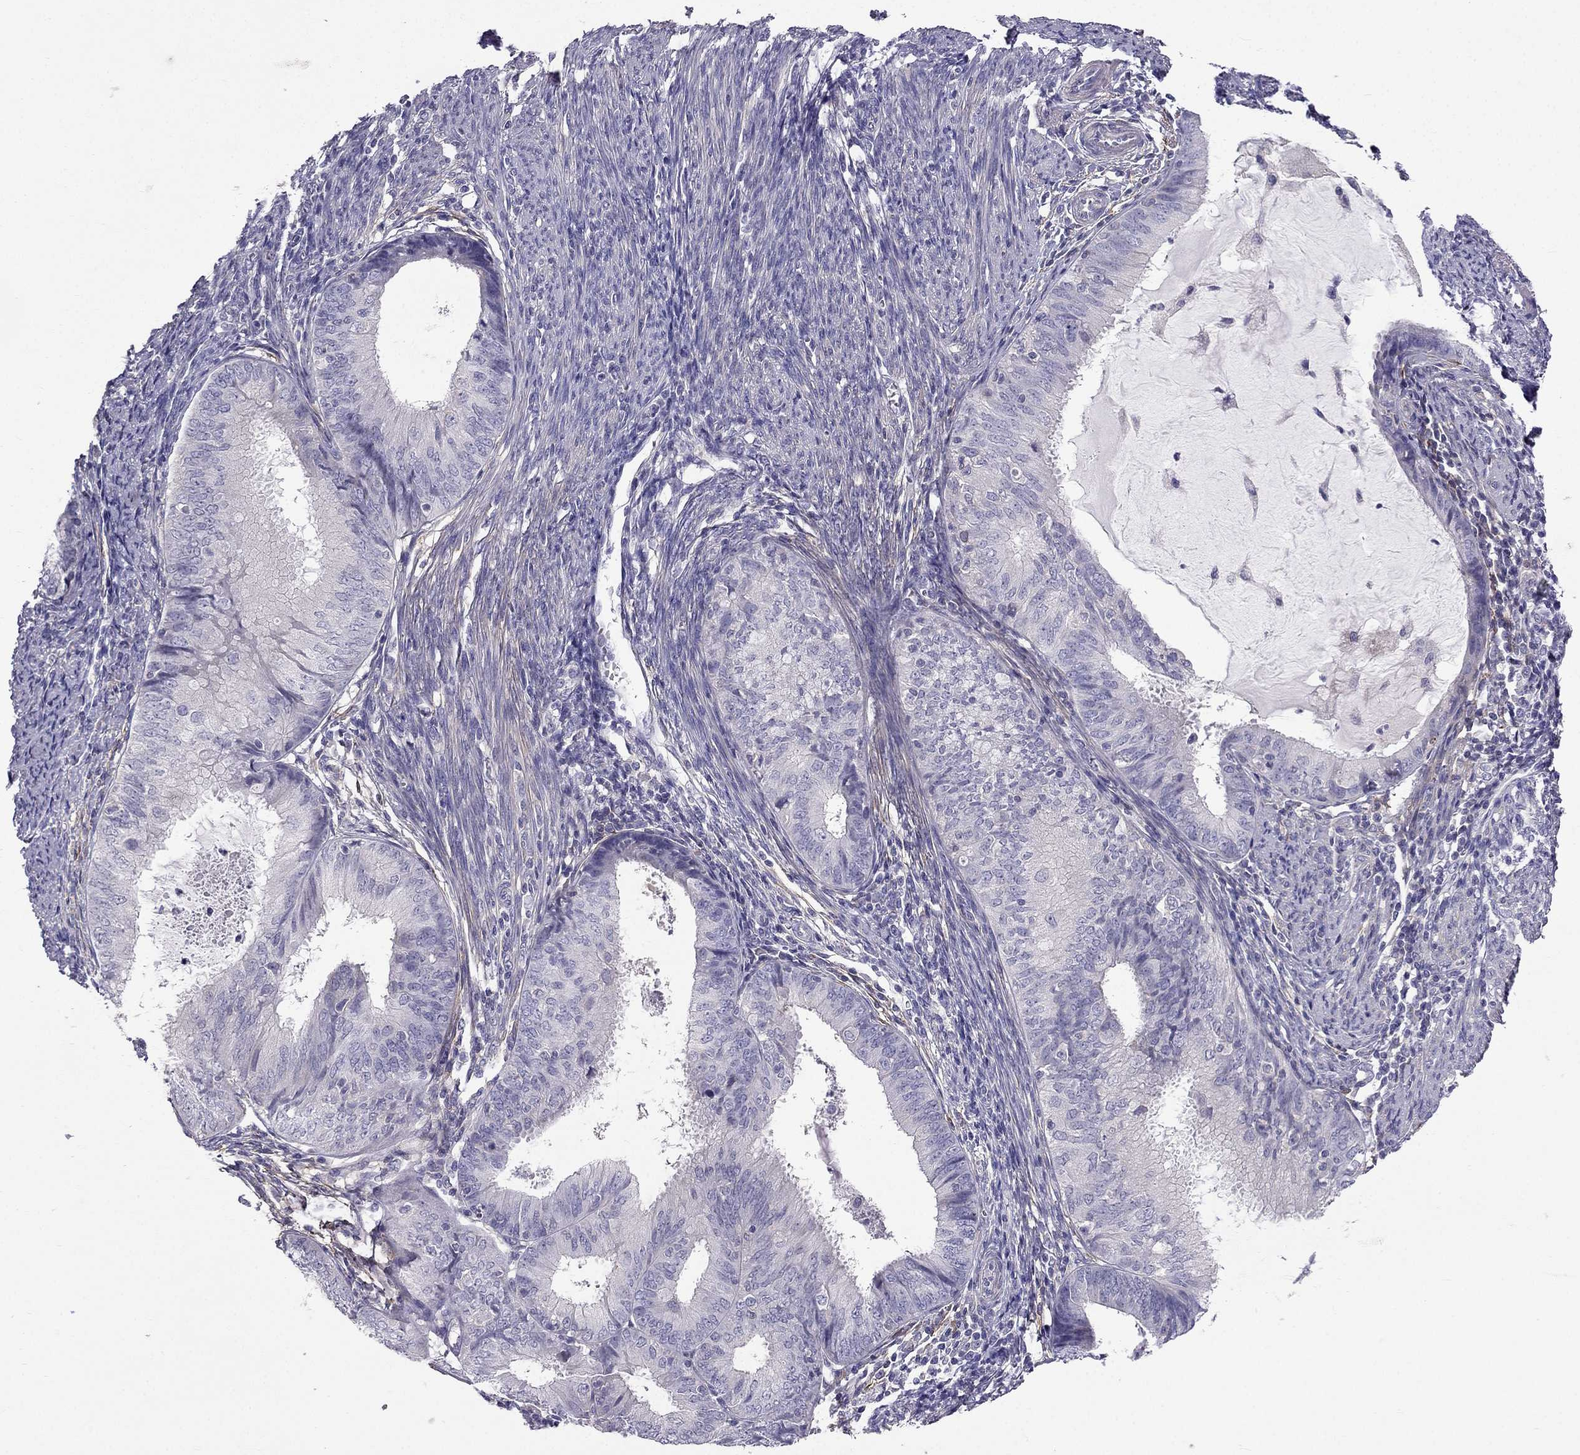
{"staining": {"intensity": "negative", "quantity": "none", "location": "none"}, "tissue": "endometrial cancer", "cell_type": "Tumor cells", "image_type": "cancer", "snomed": [{"axis": "morphology", "description": "Adenocarcinoma, NOS"}, {"axis": "topography", "description": "Endometrium"}], "caption": "Tumor cells show no significant staining in endometrial cancer (adenocarcinoma).", "gene": "SYT5", "patient": {"sex": "female", "age": 57}}